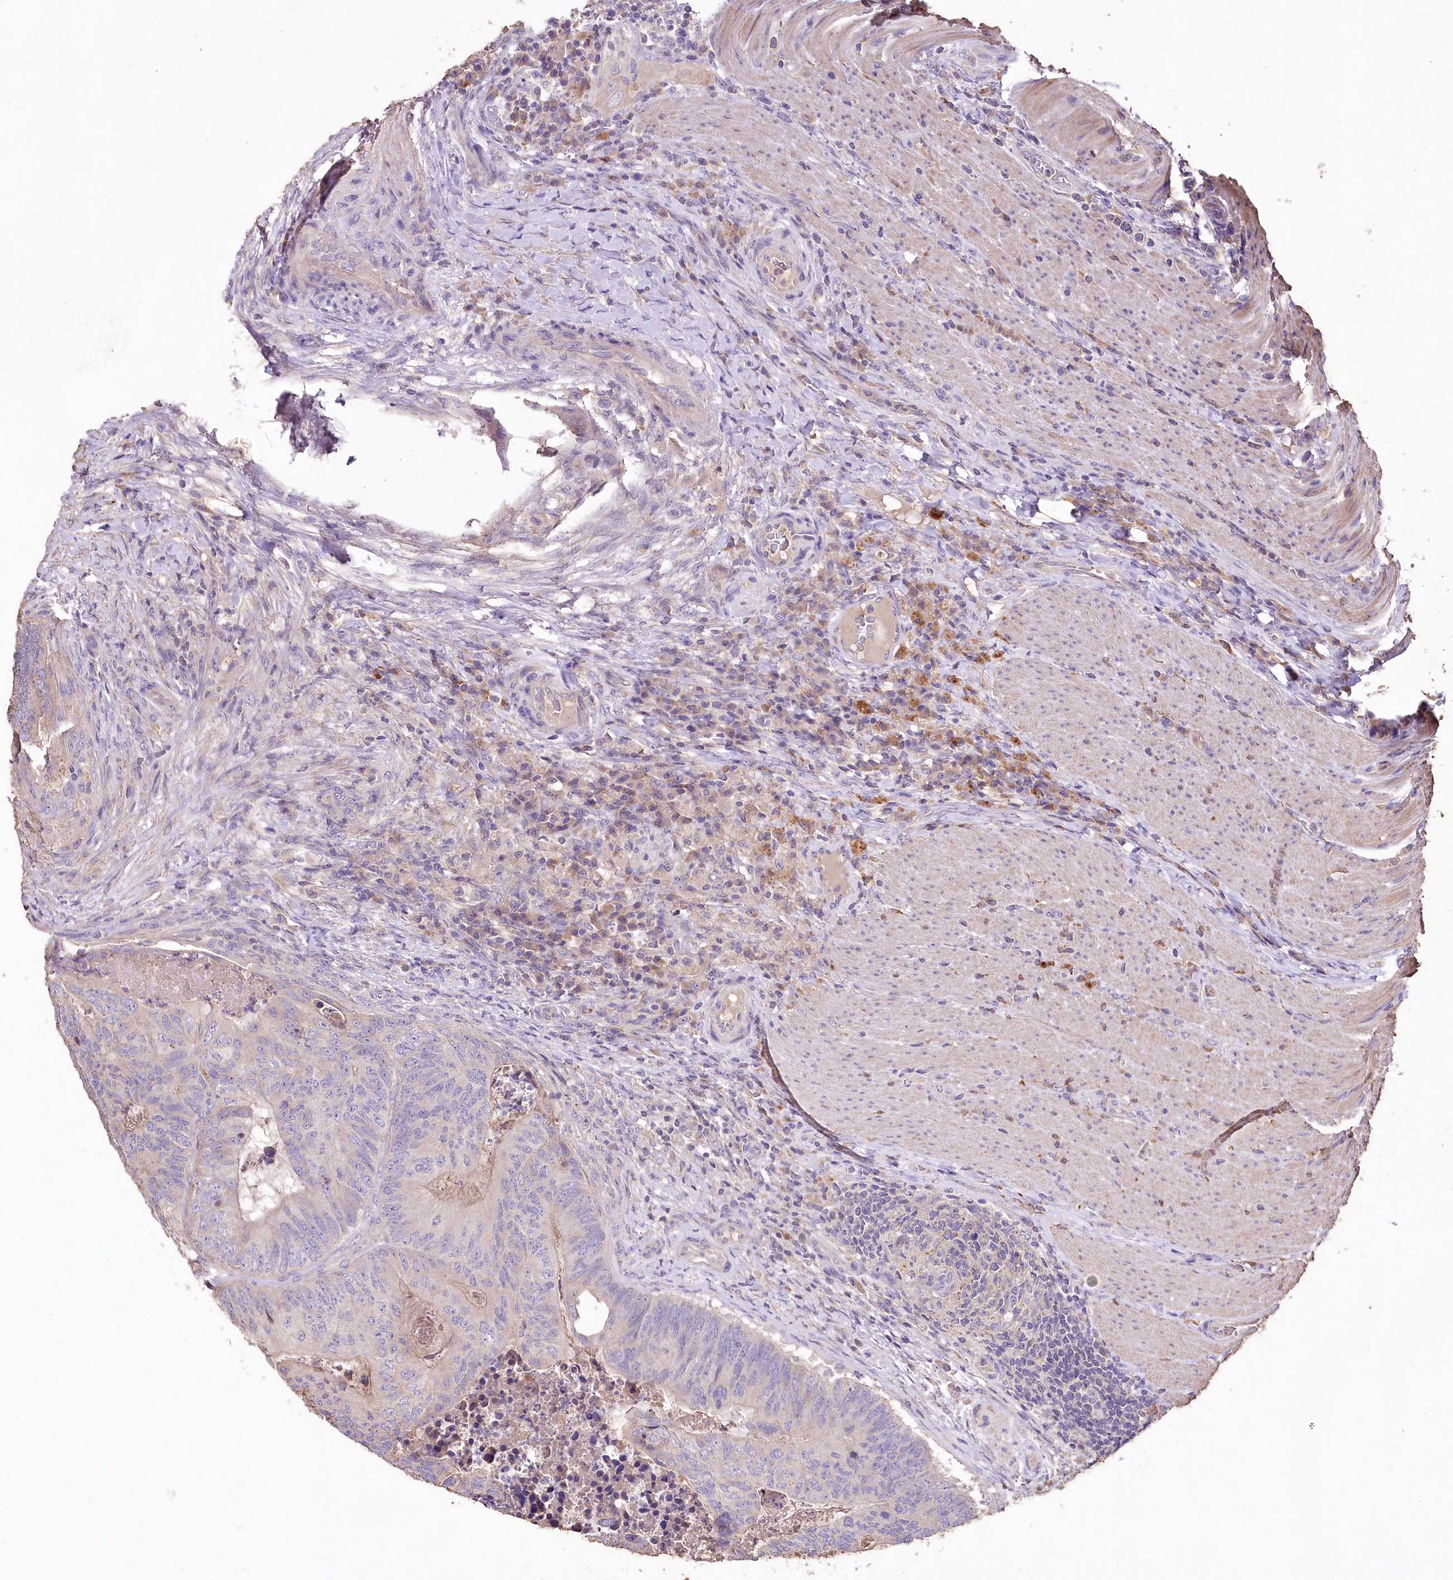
{"staining": {"intensity": "negative", "quantity": "none", "location": "none"}, "tissue": "colorectal cancer", "cell_type": "Tumor cells", "image_type": "cancer", "snomed": [{"axis": "morphology", "description": "Adenocarcinoma, NOS"}, {"axis": "topography", "description": "Colon"}], "caption": "Colorectal adenocarcinoma stained for a protein using IHC displays no positivity tumor cells.", "gene": "PCYOX1L", "patient": {"sex": "female", "age": 67}}